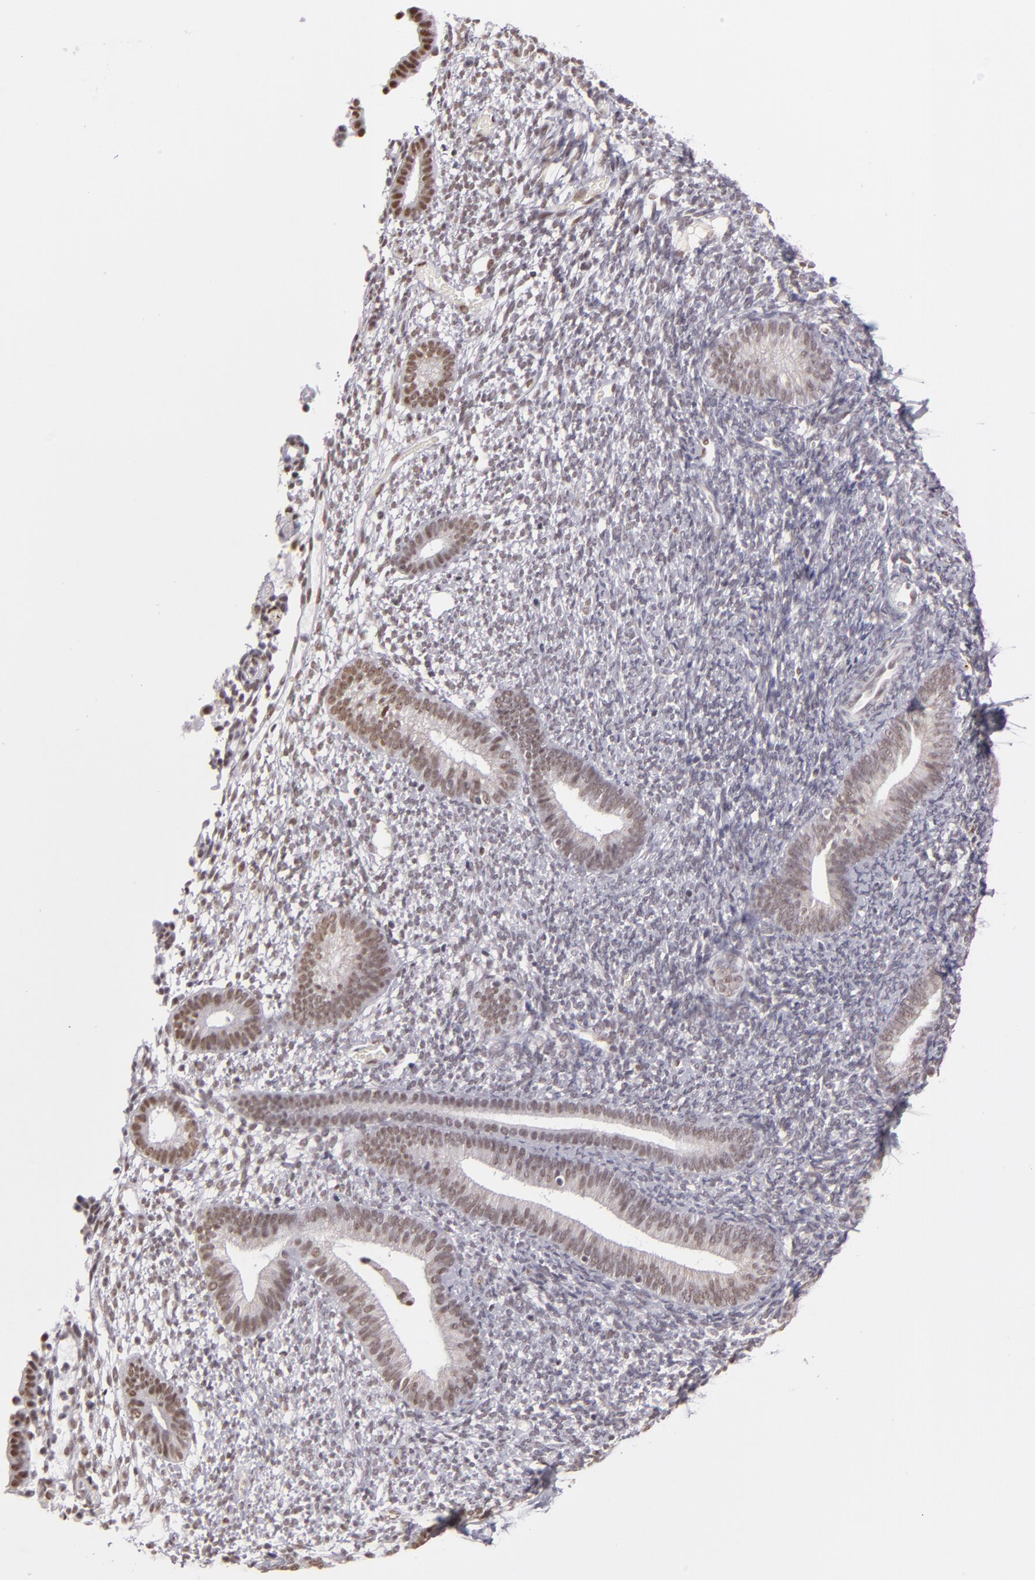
{"staining": {"intensity": "weak", "quantity": "25%-75%", "location": "nuclear"}, "tissue": "endometrium", "cell_type": "Cells in endometrial stroma", "image_type": "normal", "snomed": [{"axis": "morphology", "description": "Normal tissue, NOS"}, {"axis": "topography", "description": "Smooth muscle"}, {"axis": "topography", "description": "Endometrium"}], "caption": "Weak nuclear protein staining is present in approximately 25%-75% of cells in endometrial stroma in endometrium.", "gene": "INTS6", "patient": {"sex": "female", "age": 57}}